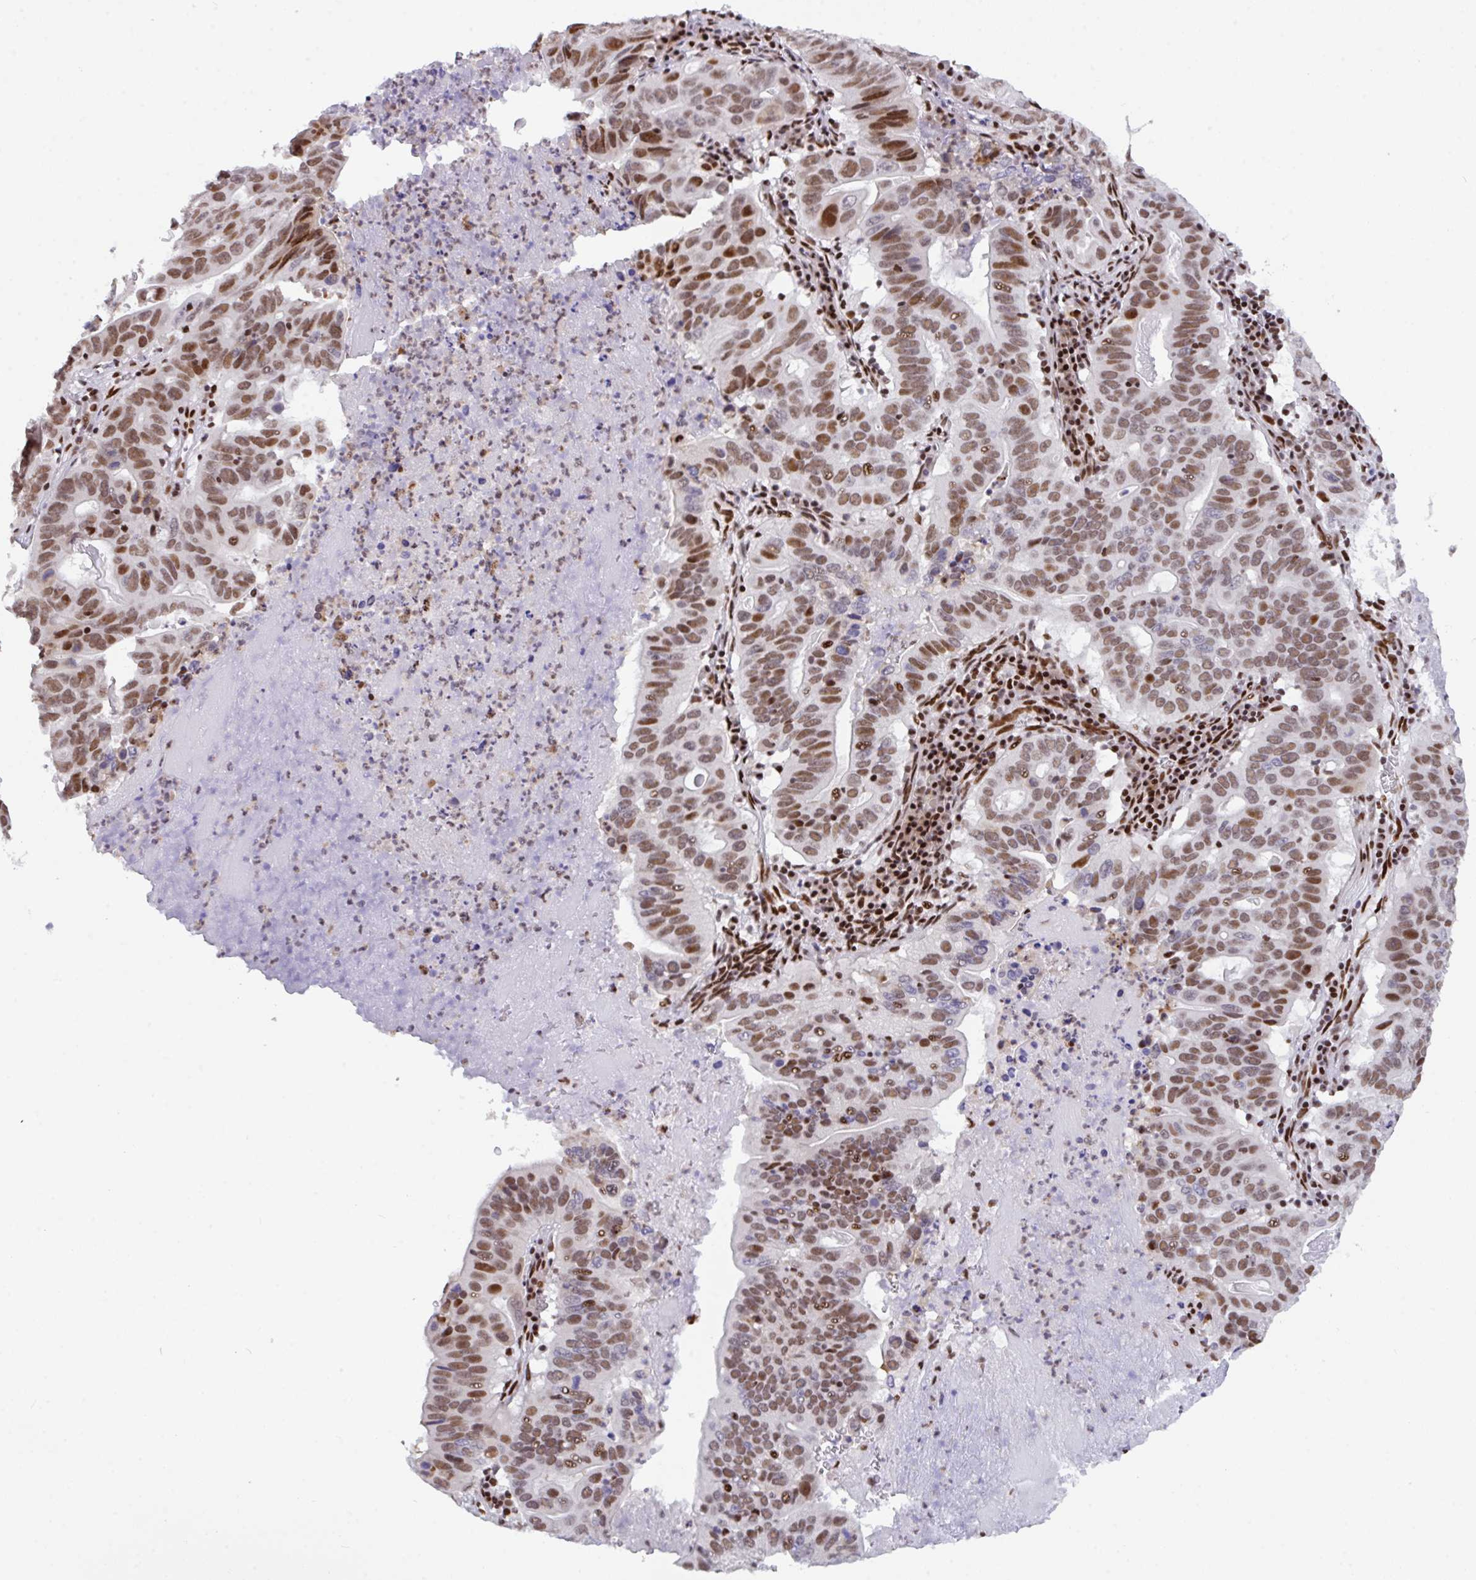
{"staining": {"intensity": "moderate", "quantity": ">75%", "location": "nuclear"}, "tissue": "lung cancer", "cell_type": "Tumor cells", "image_type": "cancer", "snomed": [{"axis": "morphology", "description": "Adenocarcinoma, NOS"}, {"axis": "topography", "description": "Lung"}], "caption": "There is medium levels of moderate nuclear expression in tumor cells of lung cancer, as demonstrated by immunohistochemical staining (brown color).", "gene": "CLP1", "patient": {"sex": "female", "age": 60}}